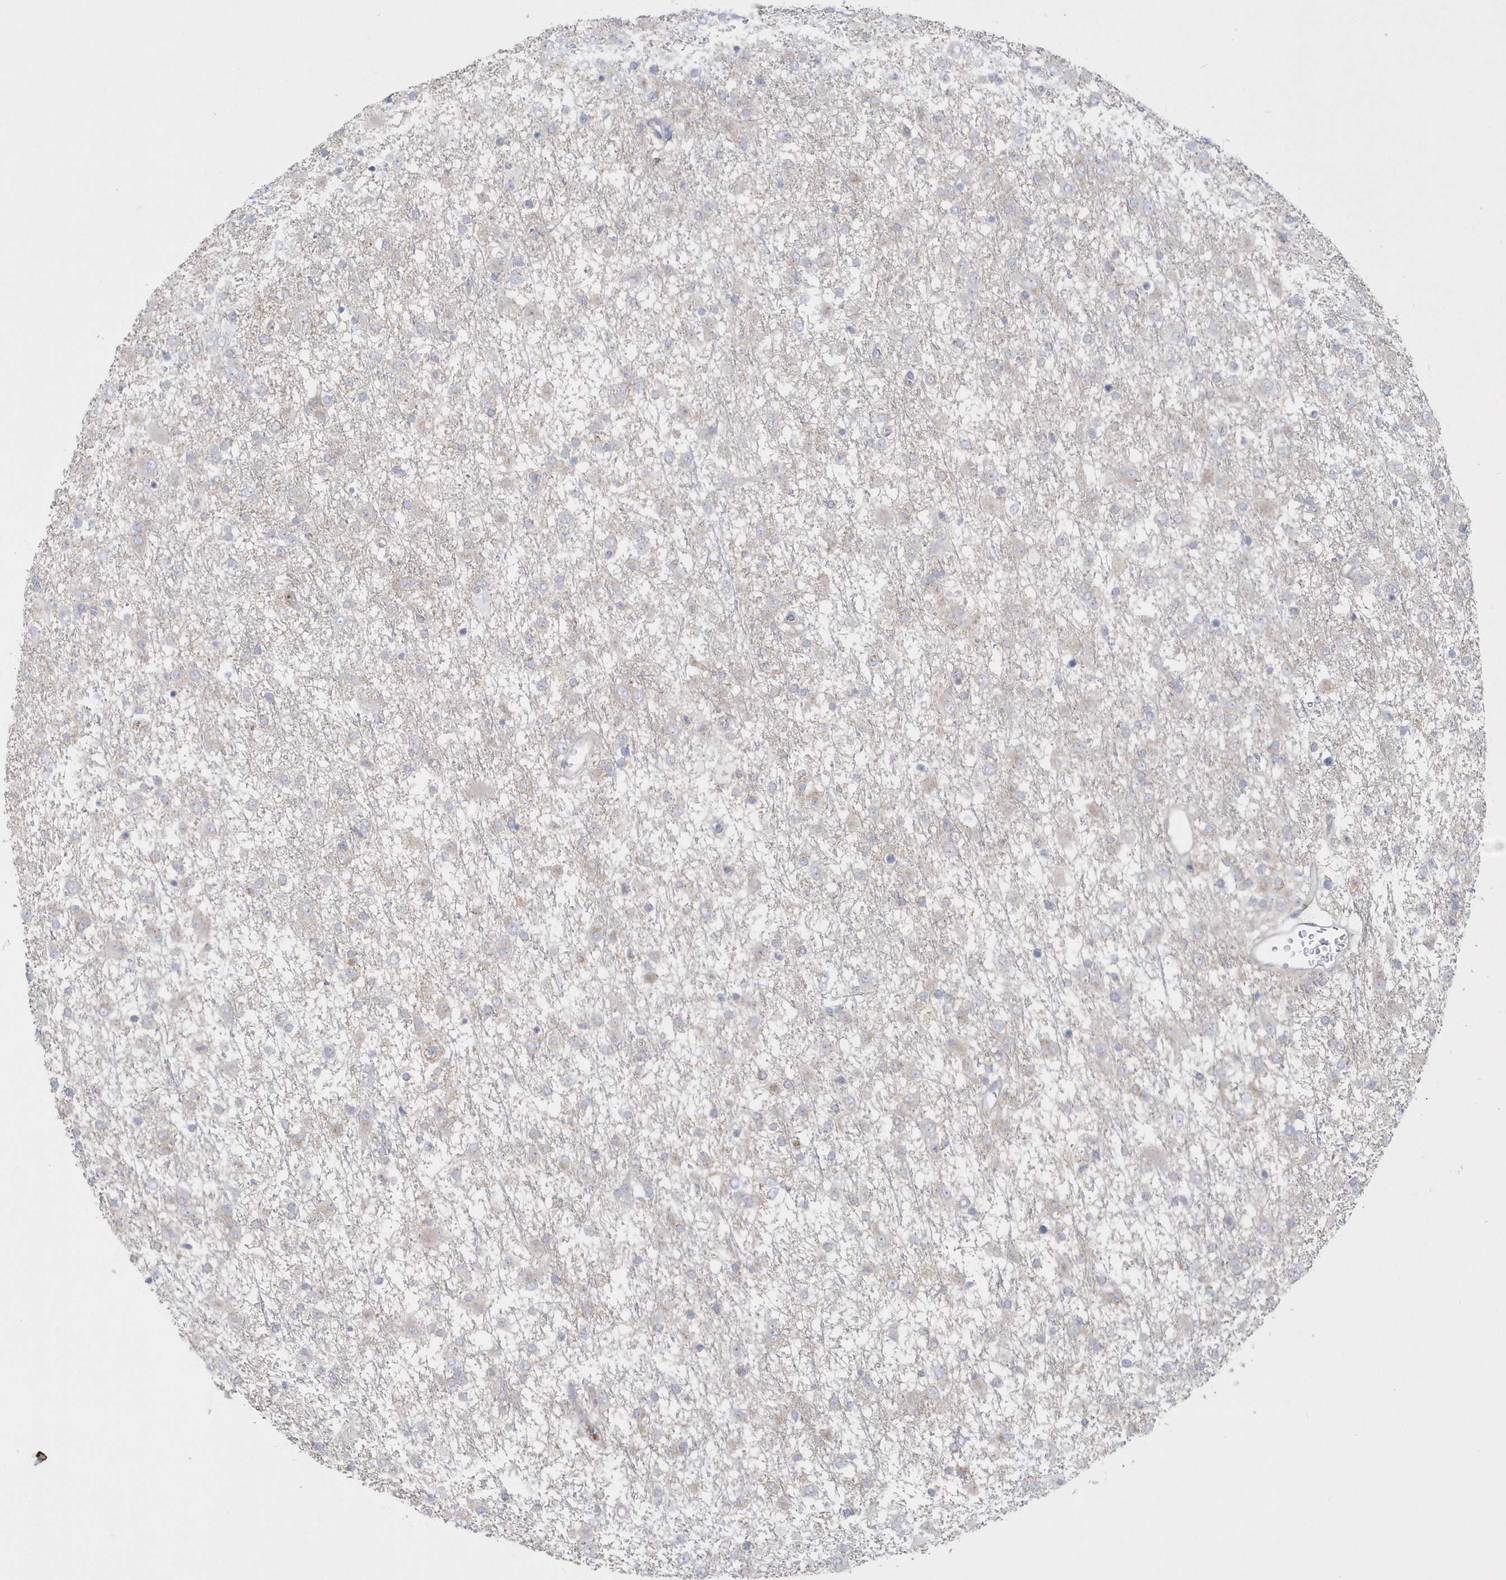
{"staining": {"intensity": "negative", "quantity": "none", "location": "none"}, "tissue": "glioma", "cell_type": "Tumor cells", "image_type": "cancer", "snomed": [{"axis": "morphology", "description": "Glioma, malignant, Low grade"}, {"axis": "topography", "description": "Brain"}], "caption": "Immunohistochemical staining of human glioma reveals no significant expression in tumor cells.", "gene": "DNAJC18", "patient": {"sex": "male", "age": 65}}